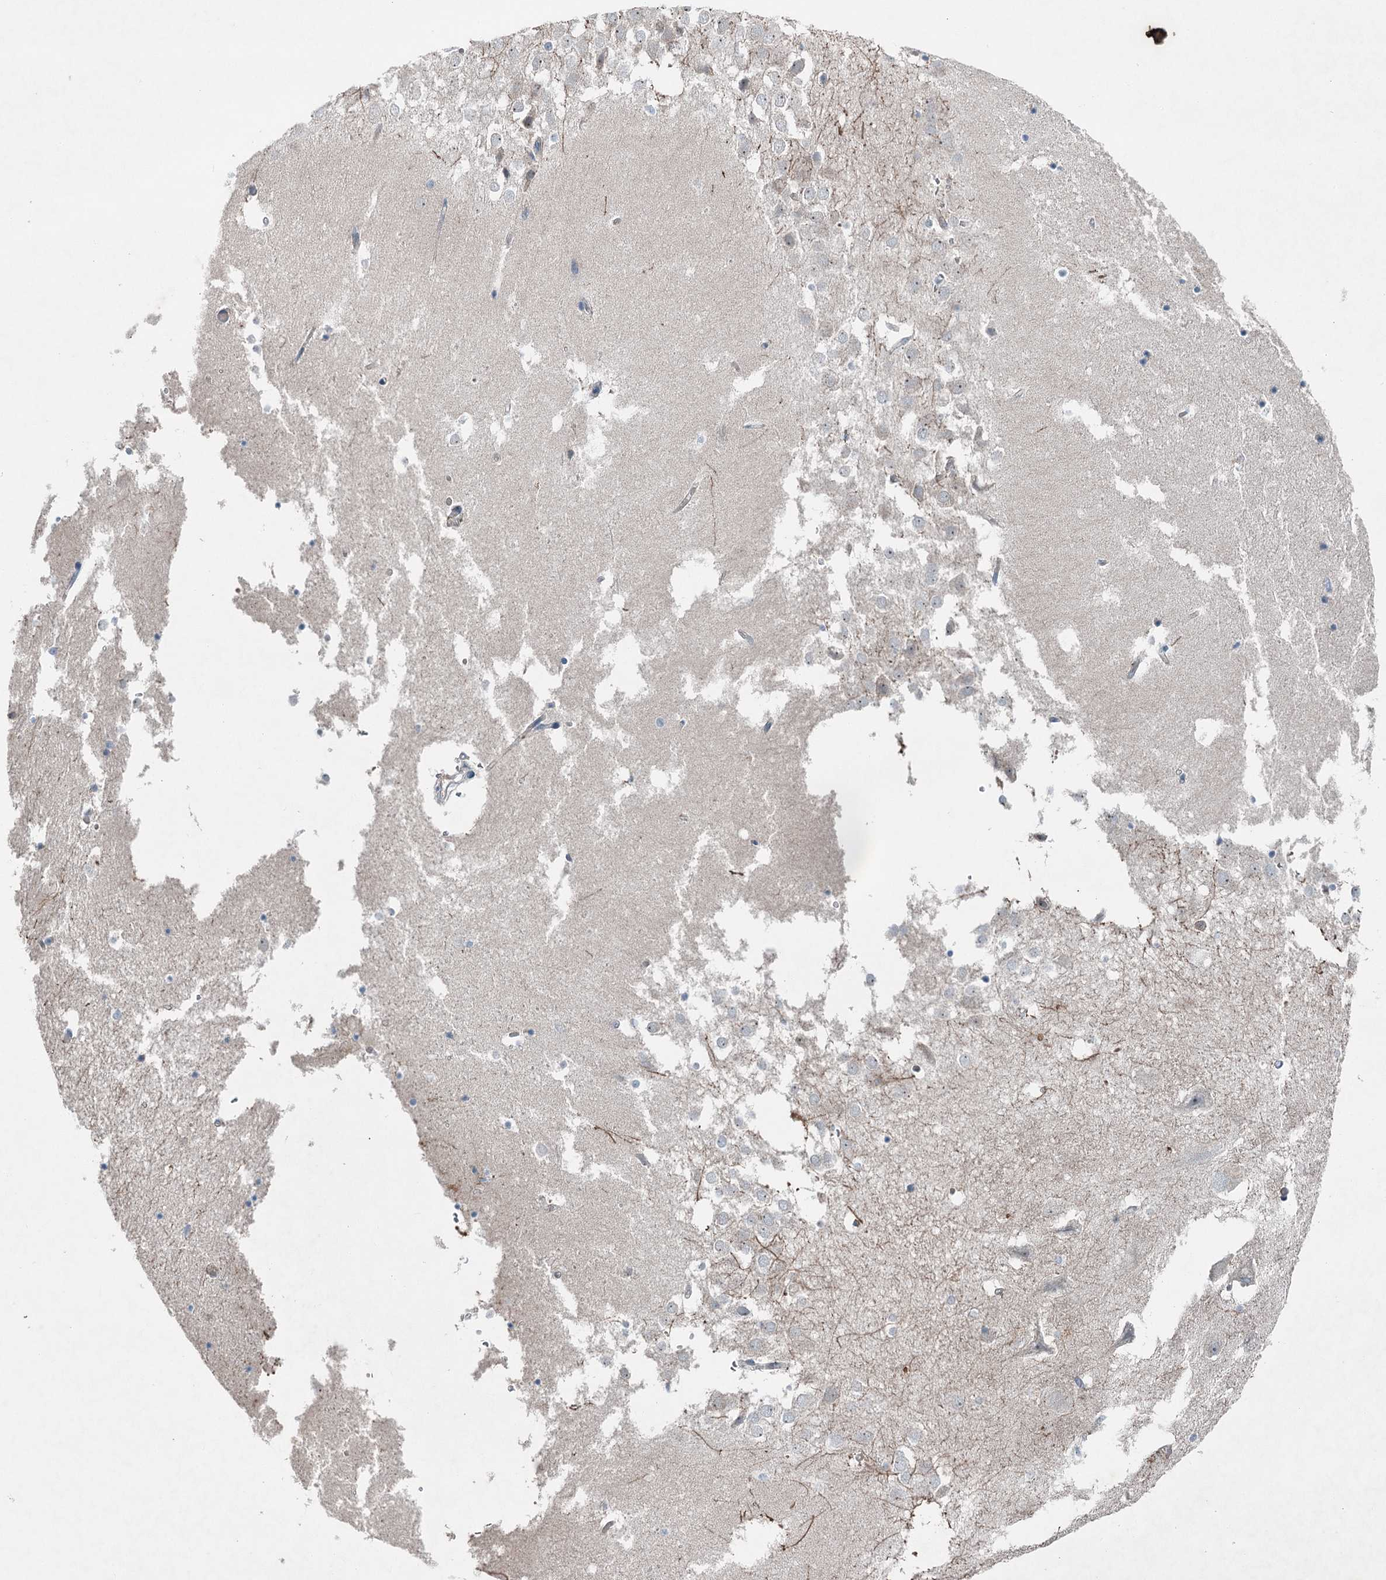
{"staining": {"intensity": "negative", "quantity": "none", "location": "none"}, "tissue": "hippocampus", "cell_type": "Glial cells", "image_type": "normal", "snomed": [{"axis": "morphology", "description": "Normal tissue, NOS"}, {"axis": "topography", "description": "Hippocampus"}], "caption": "A histopathology image of hippocampus stained for a protein displays no brown staining in glial cells. (DAB (3,3'-diaminobenzidine) IHC visualized using brightfield microscopy, high magnification).", "gene": "CHCHD5", "patient": {"sex": "female", "age": 52}}